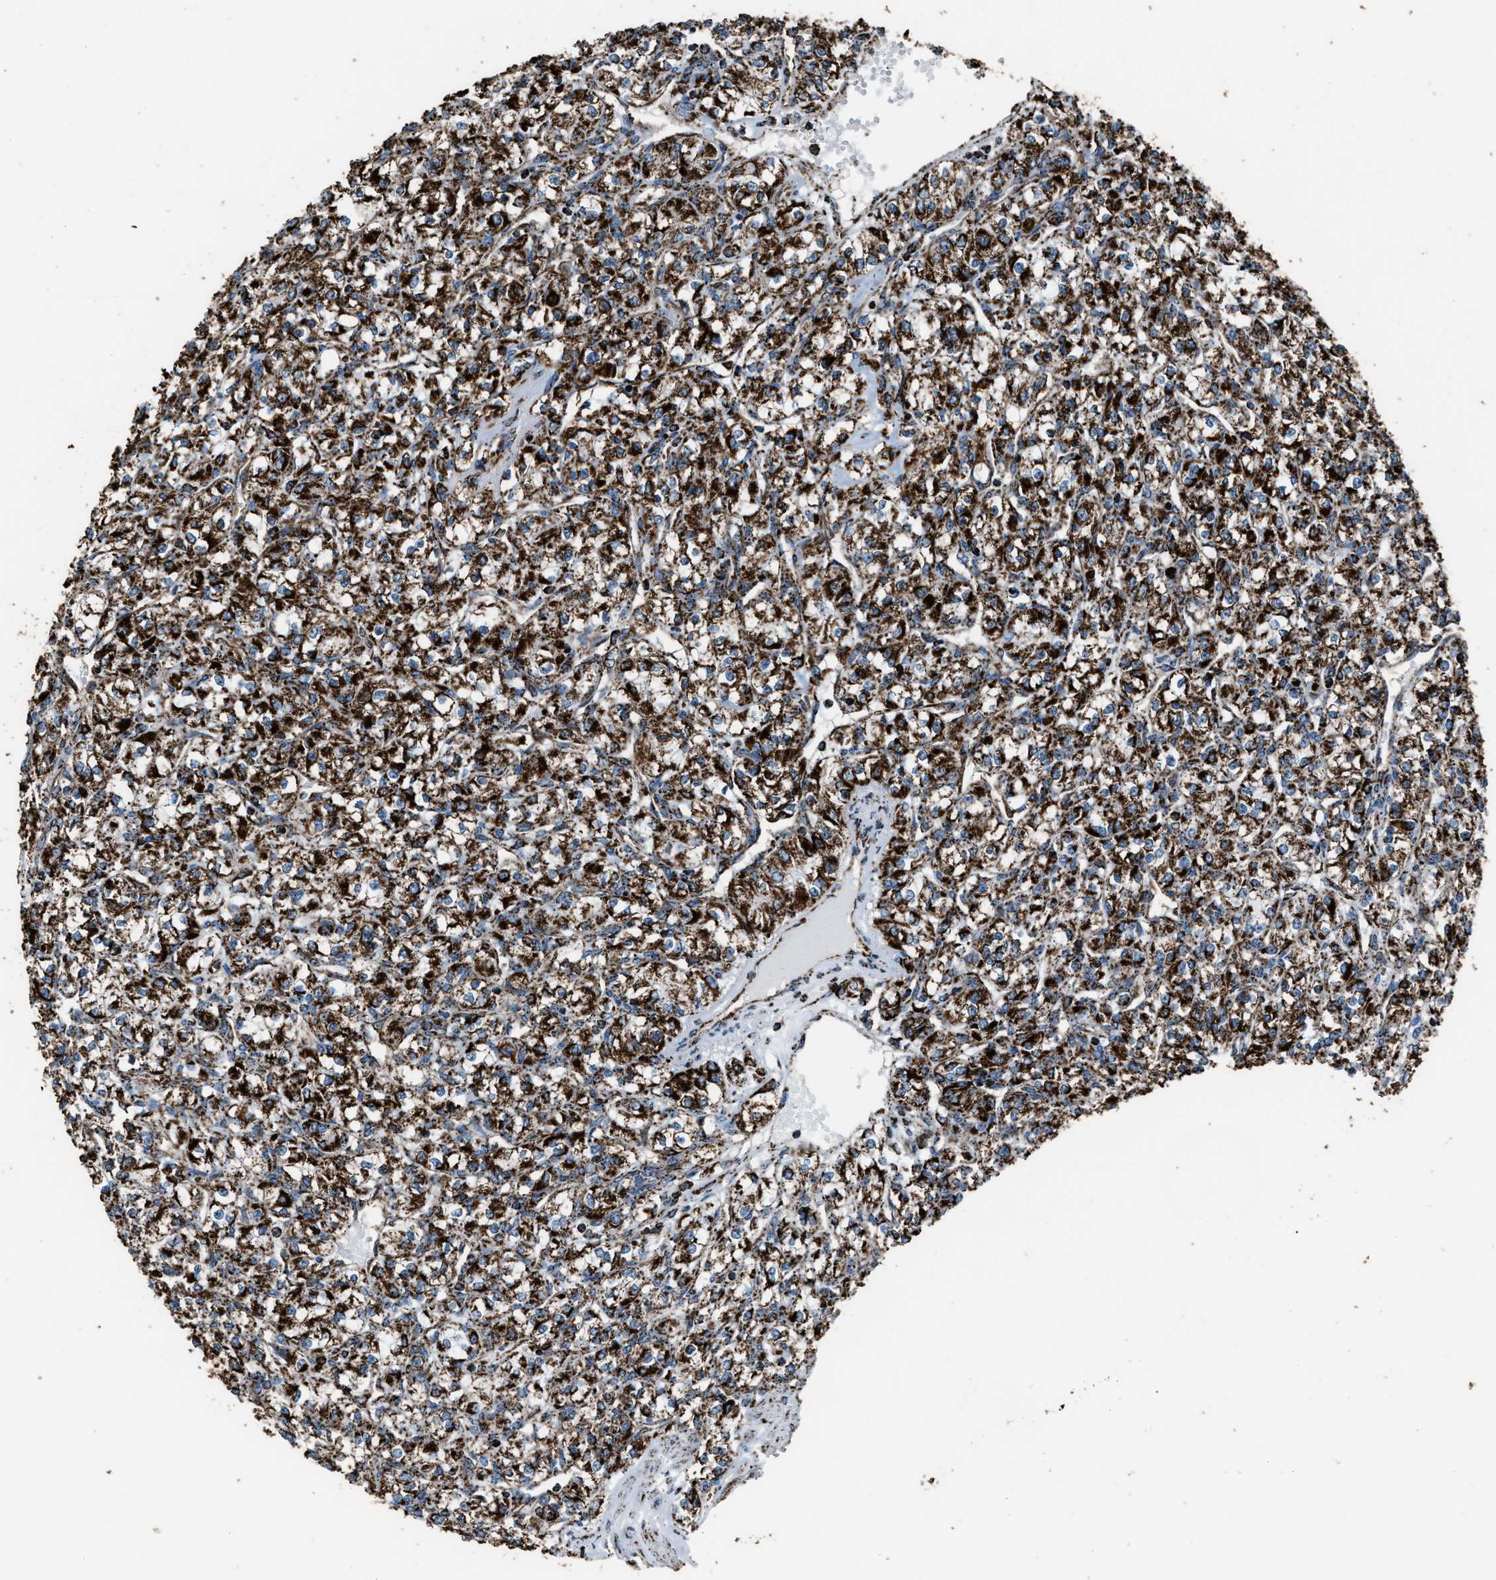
{"staining": {"intensity": "strong", "quantity": ">75%", "location": "cytoplasmic/membranous"}, "tissue": "renal cancer", "cell_type": "Tumor cells", "image_type": "cancer", "snomed": [{"axis": "morphology", "description": "Adenocarcinoma, NOS"}, {"axis": "topography", "description": "Kidney"}], "caption": "A brown stain labels strong cytoplasmic/membranous staining of a protein in adenocarcinoma (renal) tumor cells. Using DAB (brown) and hematoxylin (blue) stains, captured at high magnification using brightfield microscopy.", "gene": "MDH2", "patient": {"sex": "male", "age": 77}}